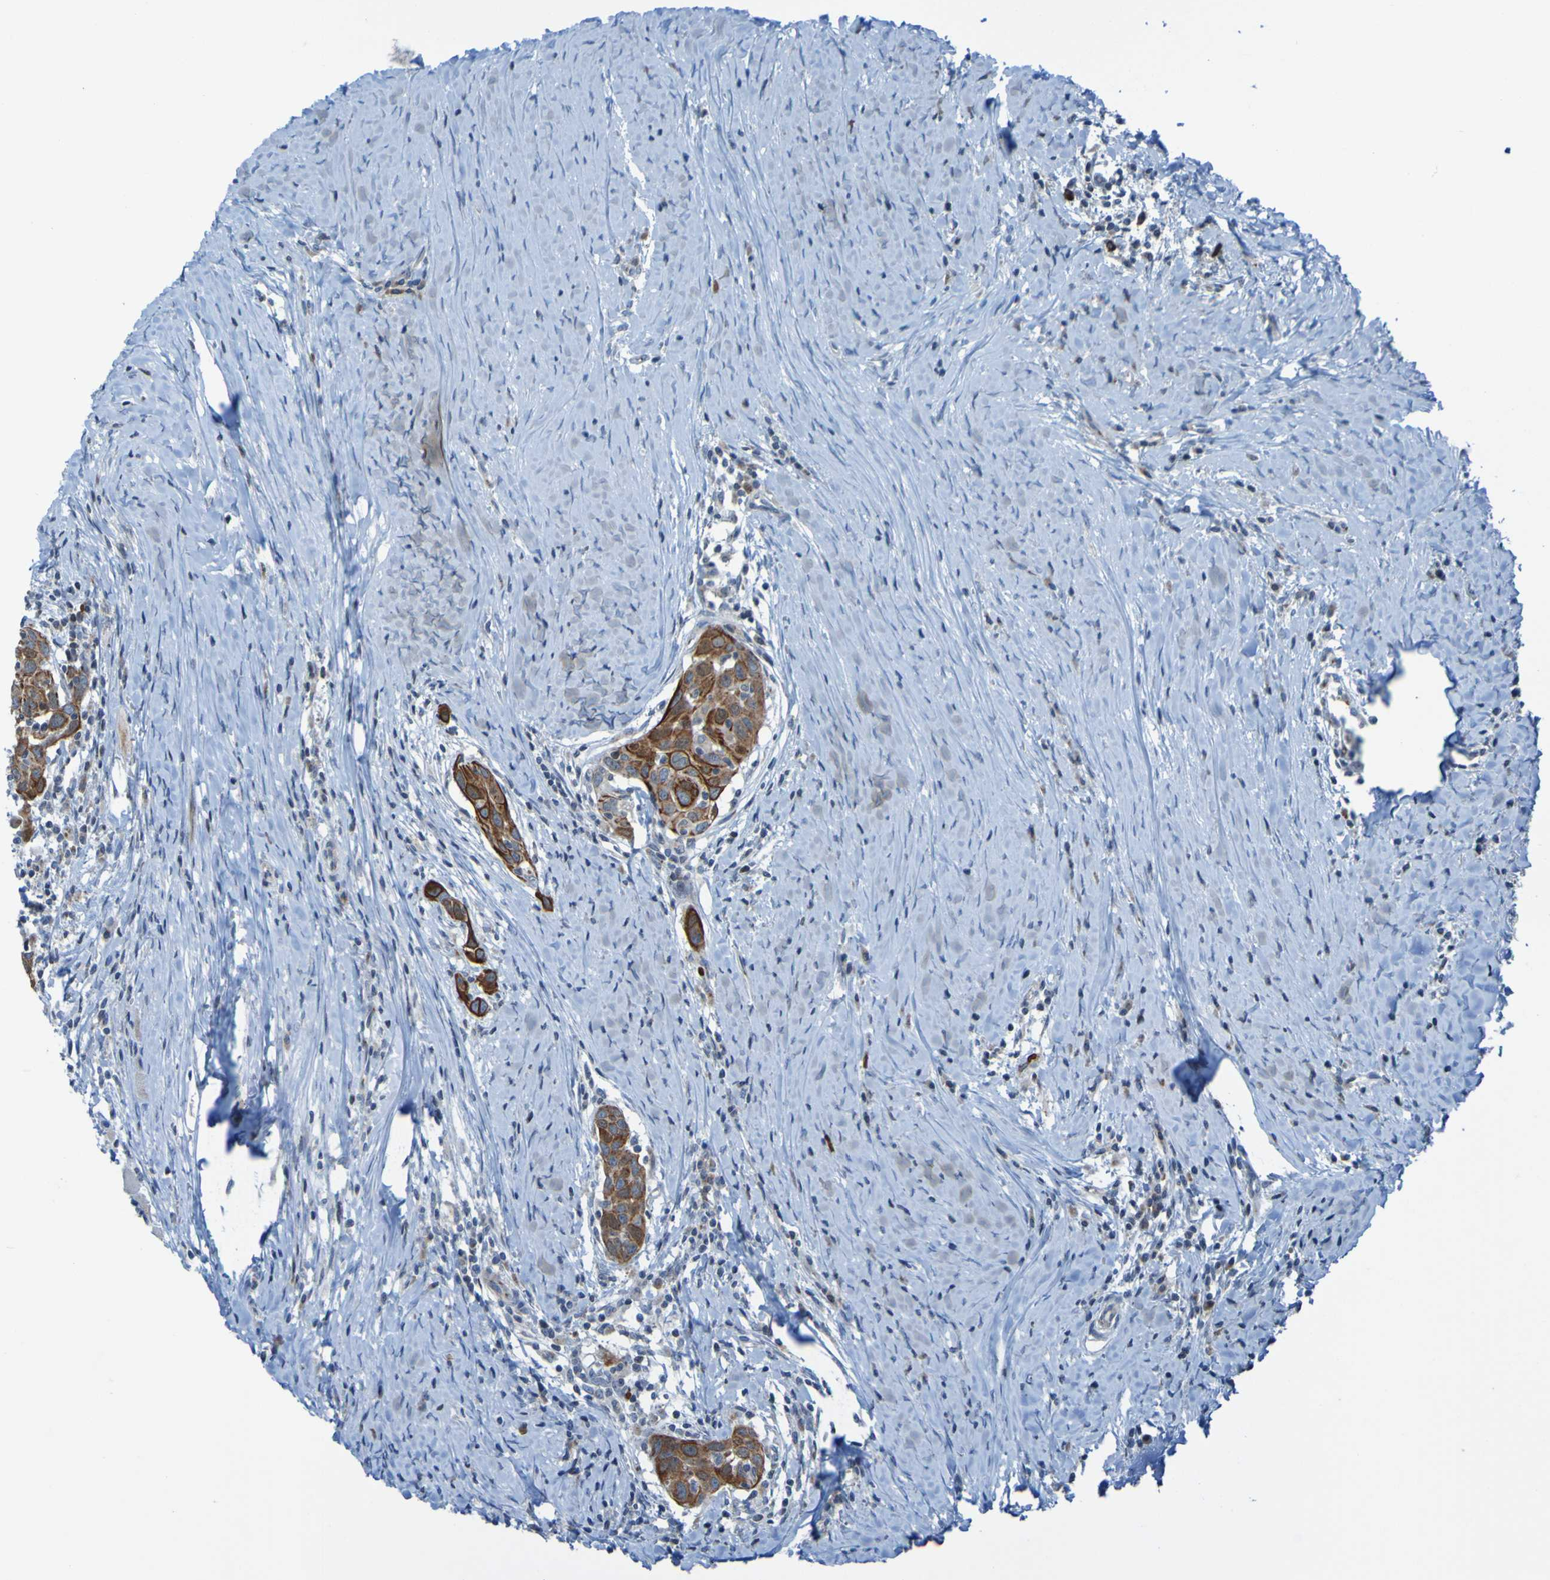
{"staining": {"intensity": "strong", "quantity": ">75%", "location": "cytoplasmic/membranous"}, "tissue": "head and neck cancer", "cell_type": "Tumor cells", "image_type": "cancer", "snomed": [{"axis": "morphology", "description": "Squamous cell carcinoma, NOS"}, {"axis": "topography", "description": "Oral tissue"}, {"axis": "topography", "description": "Head-Neck"}], "caption": "Immunohistochemistry staining of head and neck cancer, which demonstrates high levels of strong cytoplasmic/membranous staining in about >75% of tumor cells indicating strong cytoplasmic/membranous protein staining. The staining was performed using DAB (3,3'-diaminobenzidine) (brown) for protein detection and nuclei were counterstained in hematoxylin (blue).", "gene": "UNG", "patient": {"sex": "female", "age": 50}}